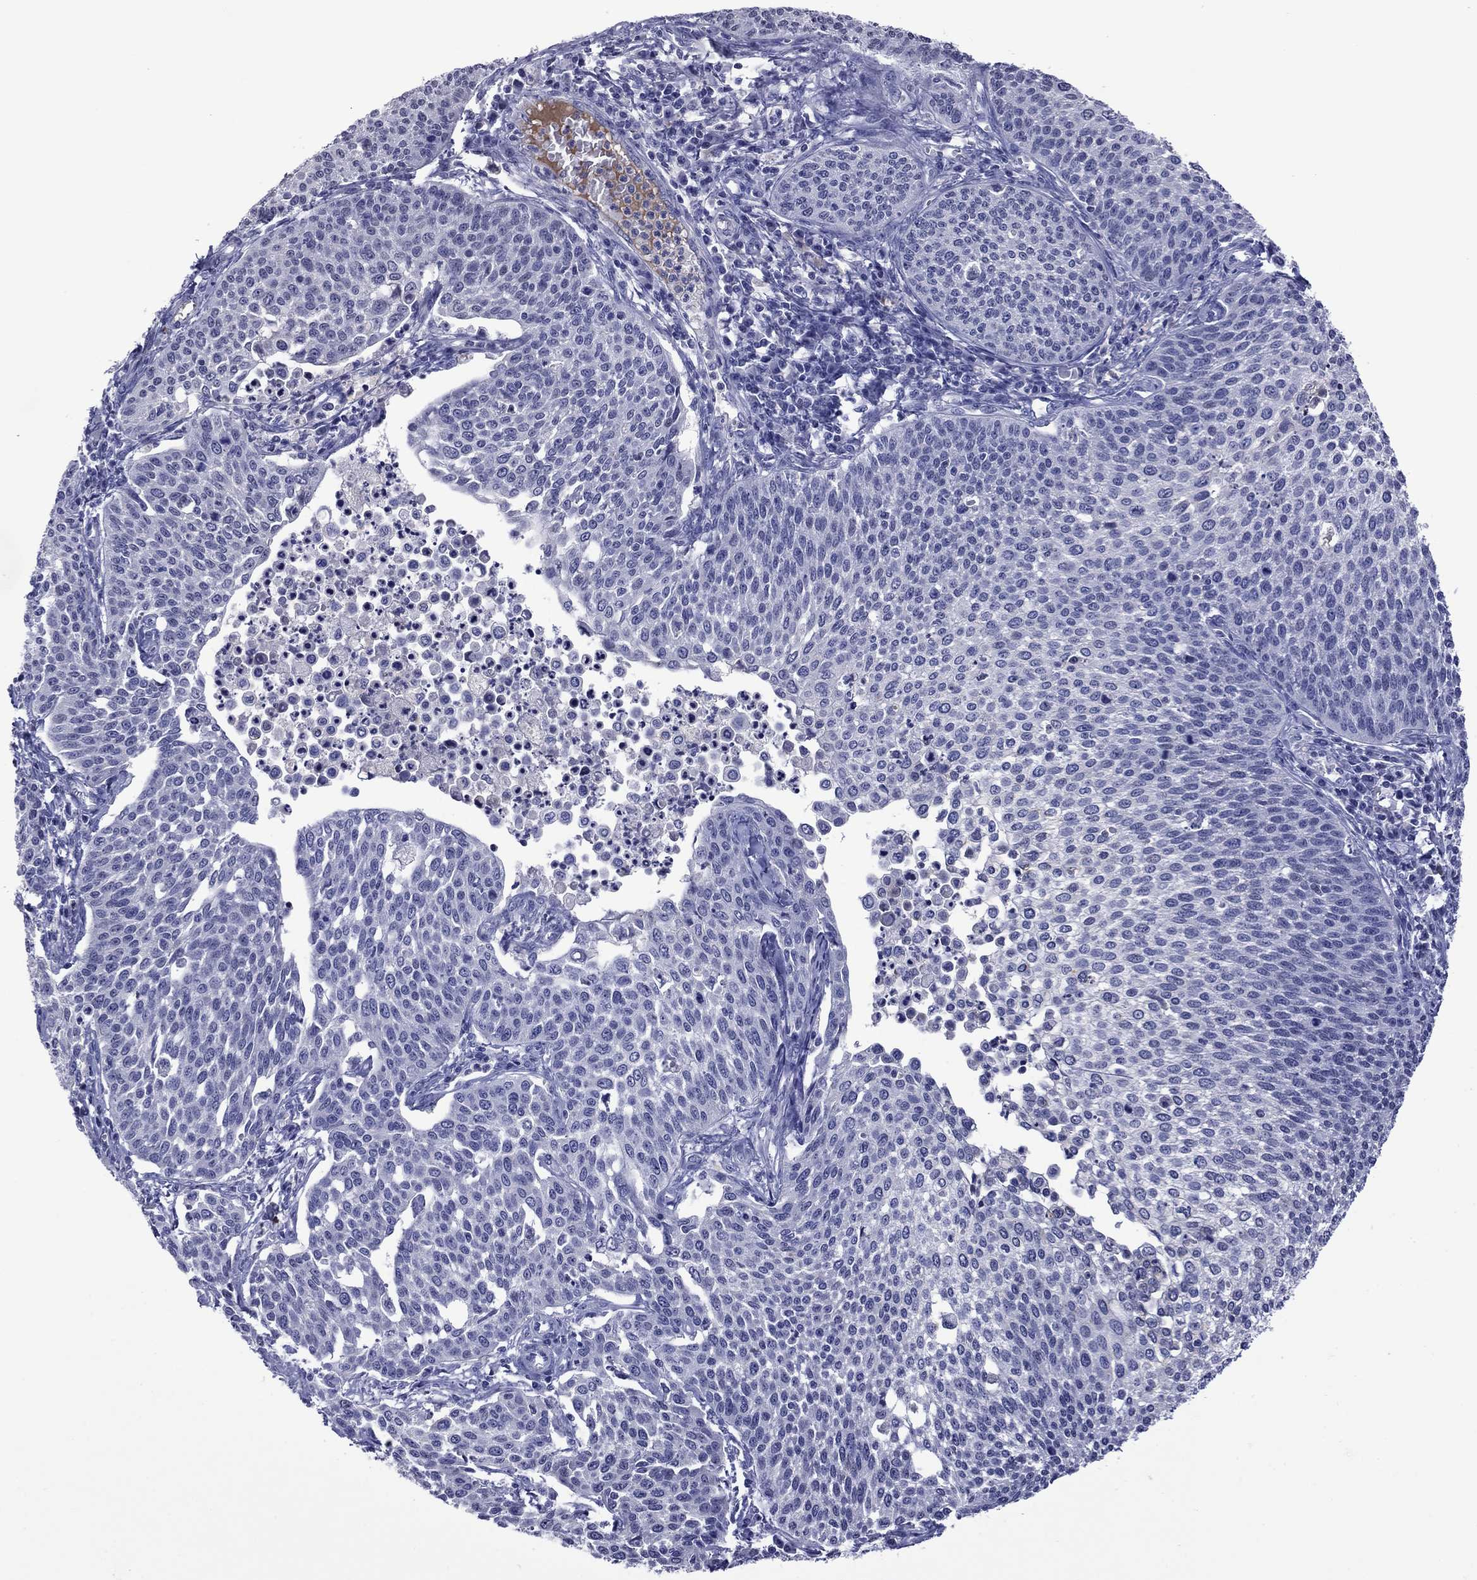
{"staining": {"intensity": "negative", "quantity": "none", "location": "none"}, "tissue": "cervical cancer", "cell_type": "Tumor cells", "image_type": "cancer", "snomed": [{"axis": "morphology", "description": "Squamous cell carcinoma, NOS"}, {"axis": "topography", "description": "Cervix"}], "caption": "This micrograph is of cervical cancer stained with immunohistochemistry to label a protein in brown with the nuclei are counter-stained blue. There is no staining in tumor cells. (Stains: DAB IHC with hematoxylin counter stain, Microscopy: brightfield microscopy at high magnification).", "gene": "APOA2", "patient": {"sex": "female", "age": 34}}